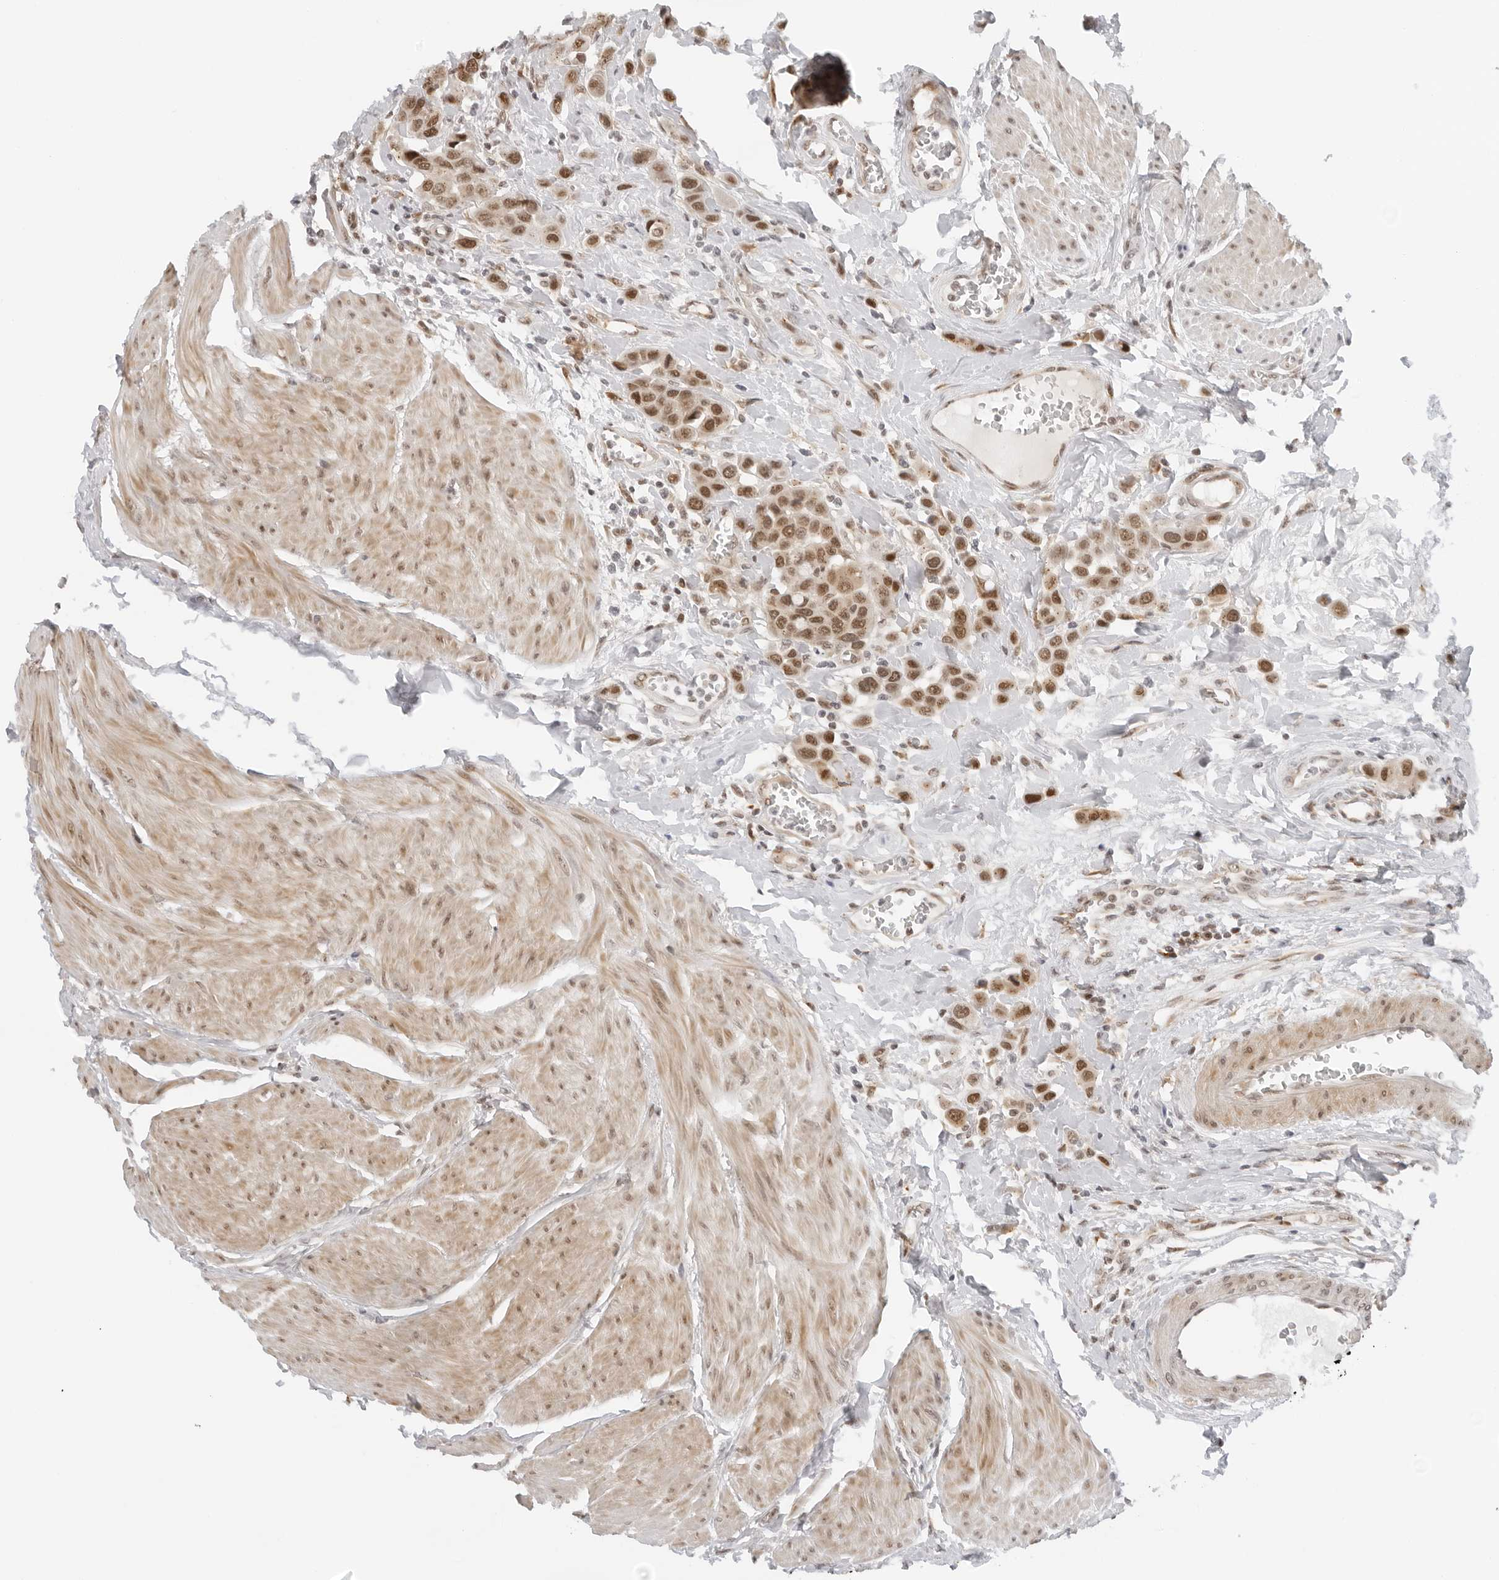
{"staining": {"intensity": "moderate", "quantity": ">75%", "location": "nuclear"}, "tissue": "urothelial cancer", "cell_type": "Tumor cells", "image_type": "cancer", "snomed": [{"axis": "morphology", "description": "Urothelial carcinoma, High grade"}, {"axis": "topography", "description": "Urinary bladder"}], "caption": "This is an image of immunohistochemistry staining of high-grade urothelial carcinoma, which shows moderate staining in the nuclear of tumor cells.", "gene": "TOX4", "patient": {"sex": "male", "age": 50}}